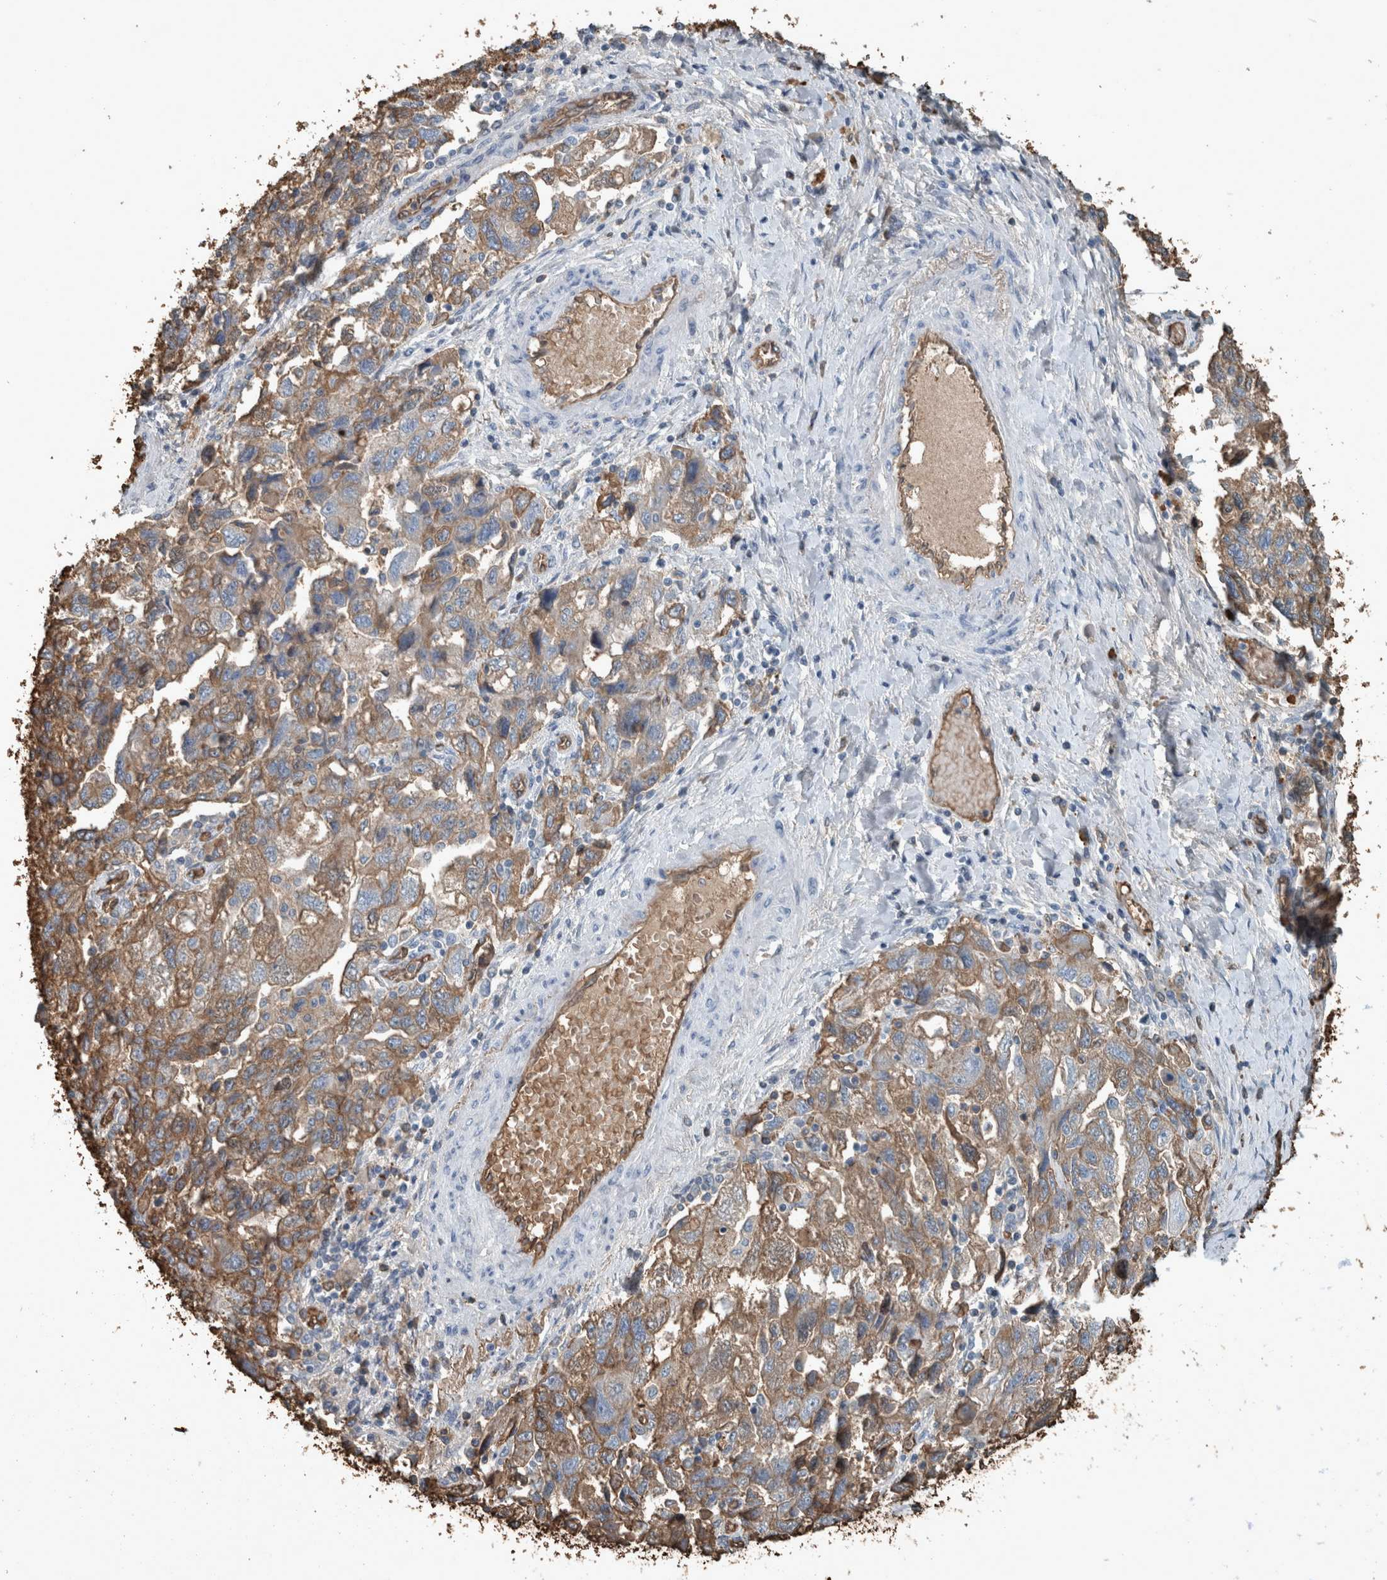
{"staining": {"intensity": "weak", "quantity": ">75%", "location": "cytoplasmic/membranous"}, "tissue": "ovarian cancer", "cell_type": "Tumor cells", "image_type": "cancer", "snomed": [{"axis": "morphology", "description": "Carcinoma, NOS"}, {"axis": "morphology", "description": "Cystadenocarcinoma, serous, NOS"}, {"axis": "topography", "description": "Ovary"}], "caption": "IHC of ovarian serous cystadenocarcinoma exhibits low levels of weak cytoplasmic/membranous expression in approximately >75% of tumor cells.", "gene": "LBP", "patient": {"sex": "female", "age": 69}}